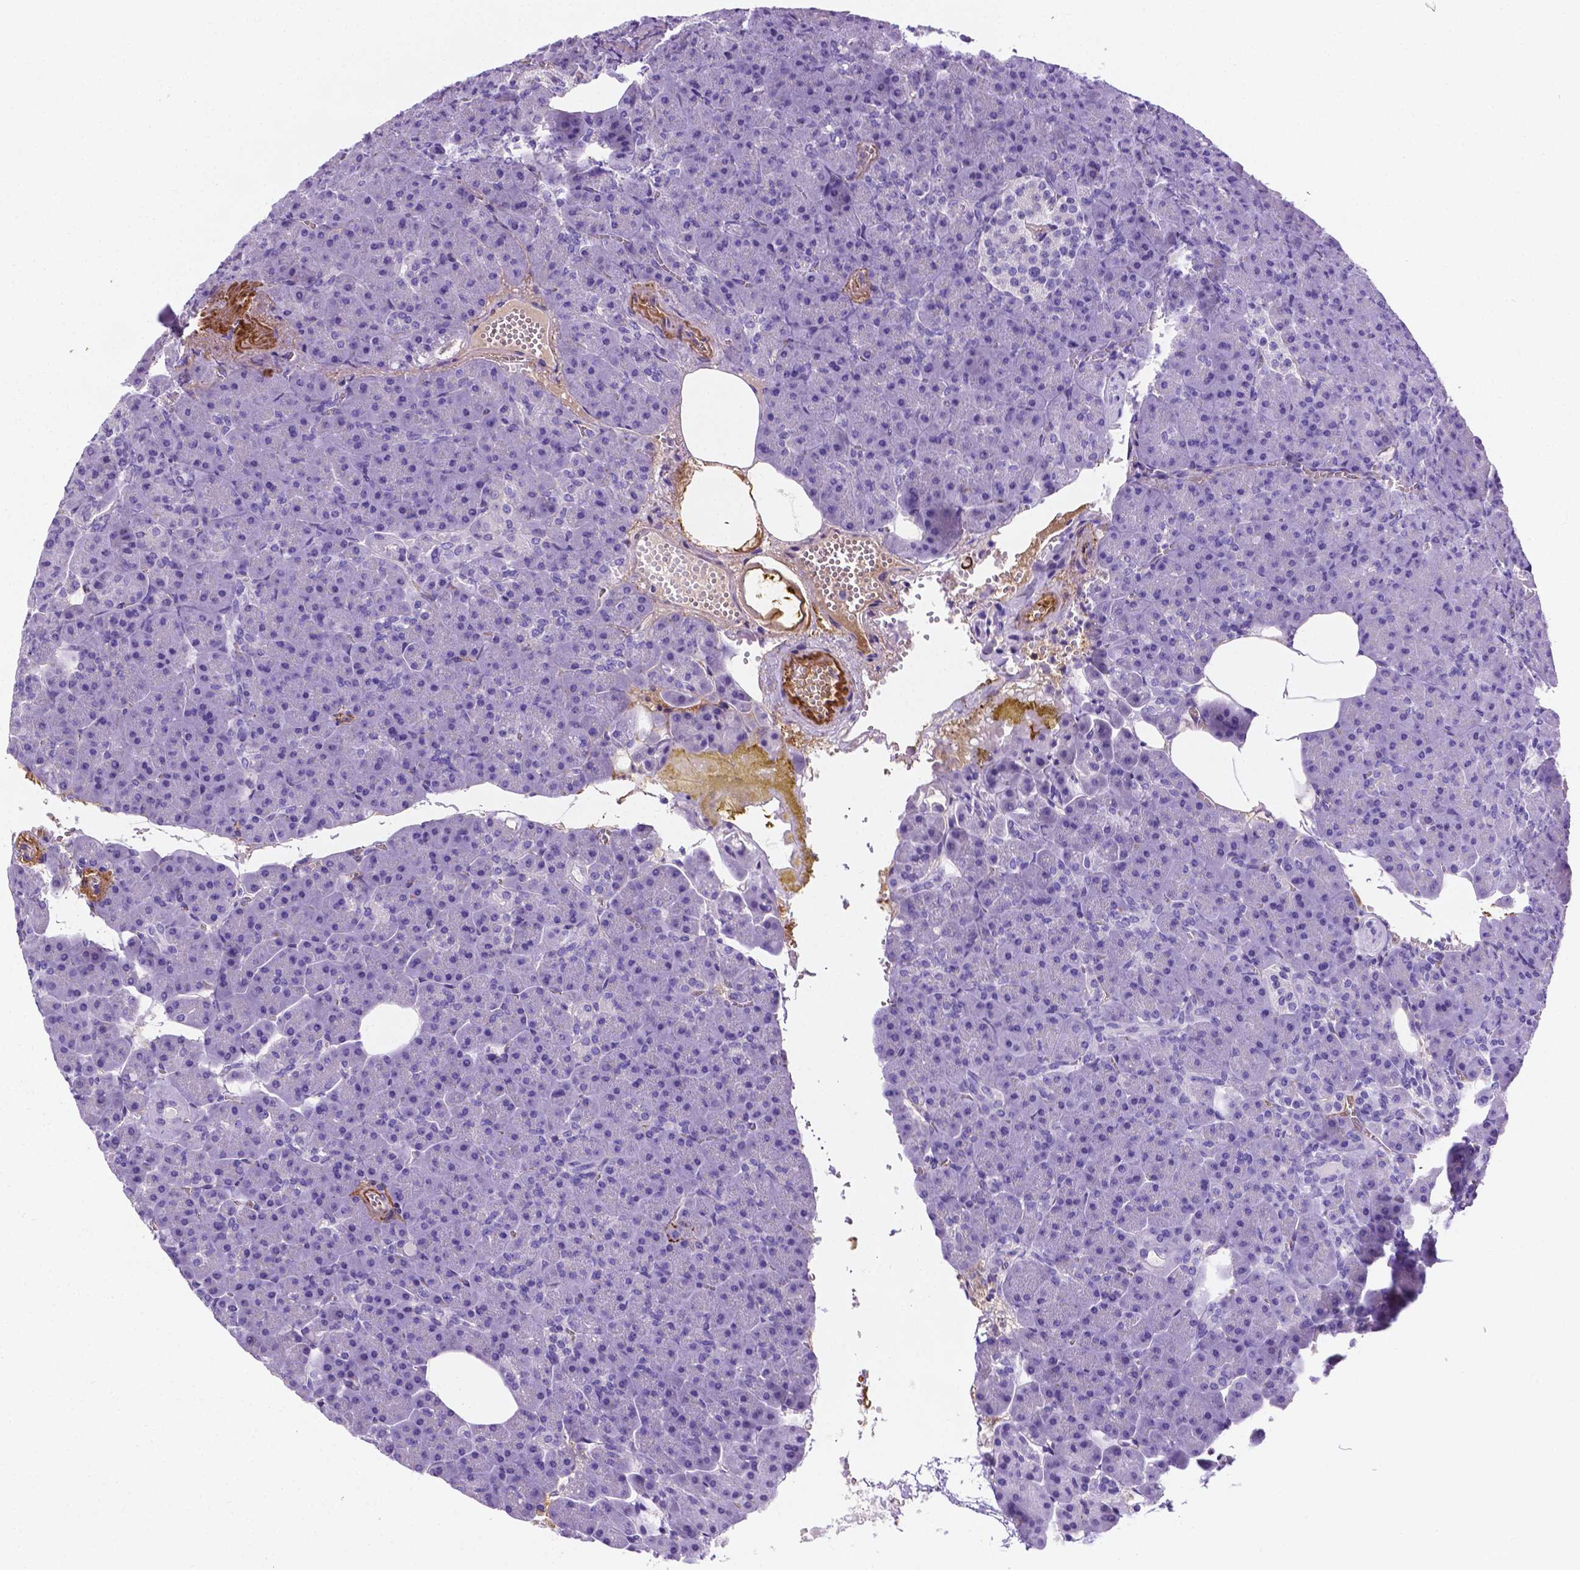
{"staining": {"intensity": "negative", "quantity": "none", "location": "none"}, "tissue": "pancreas", "cell_type": "Exocrine glandular cells", "image_type": "normal", "snomed": [{"axis": "morphology", "description": "Normal tissue, NOS"}, {"axis": "topography", "description": "Pancreas"}], "caption": "A high-resolution micrograph shows immunohistochemistry staining of unremarkable pancreas, which reveals no significant expression in exocrine glandular cells. (DAB (3,3'-diaminobenzidine) immunohistochemistry (IHC), high magnification).", "gene": "APOE", "patient": {"sex": "female", "age": 74}}